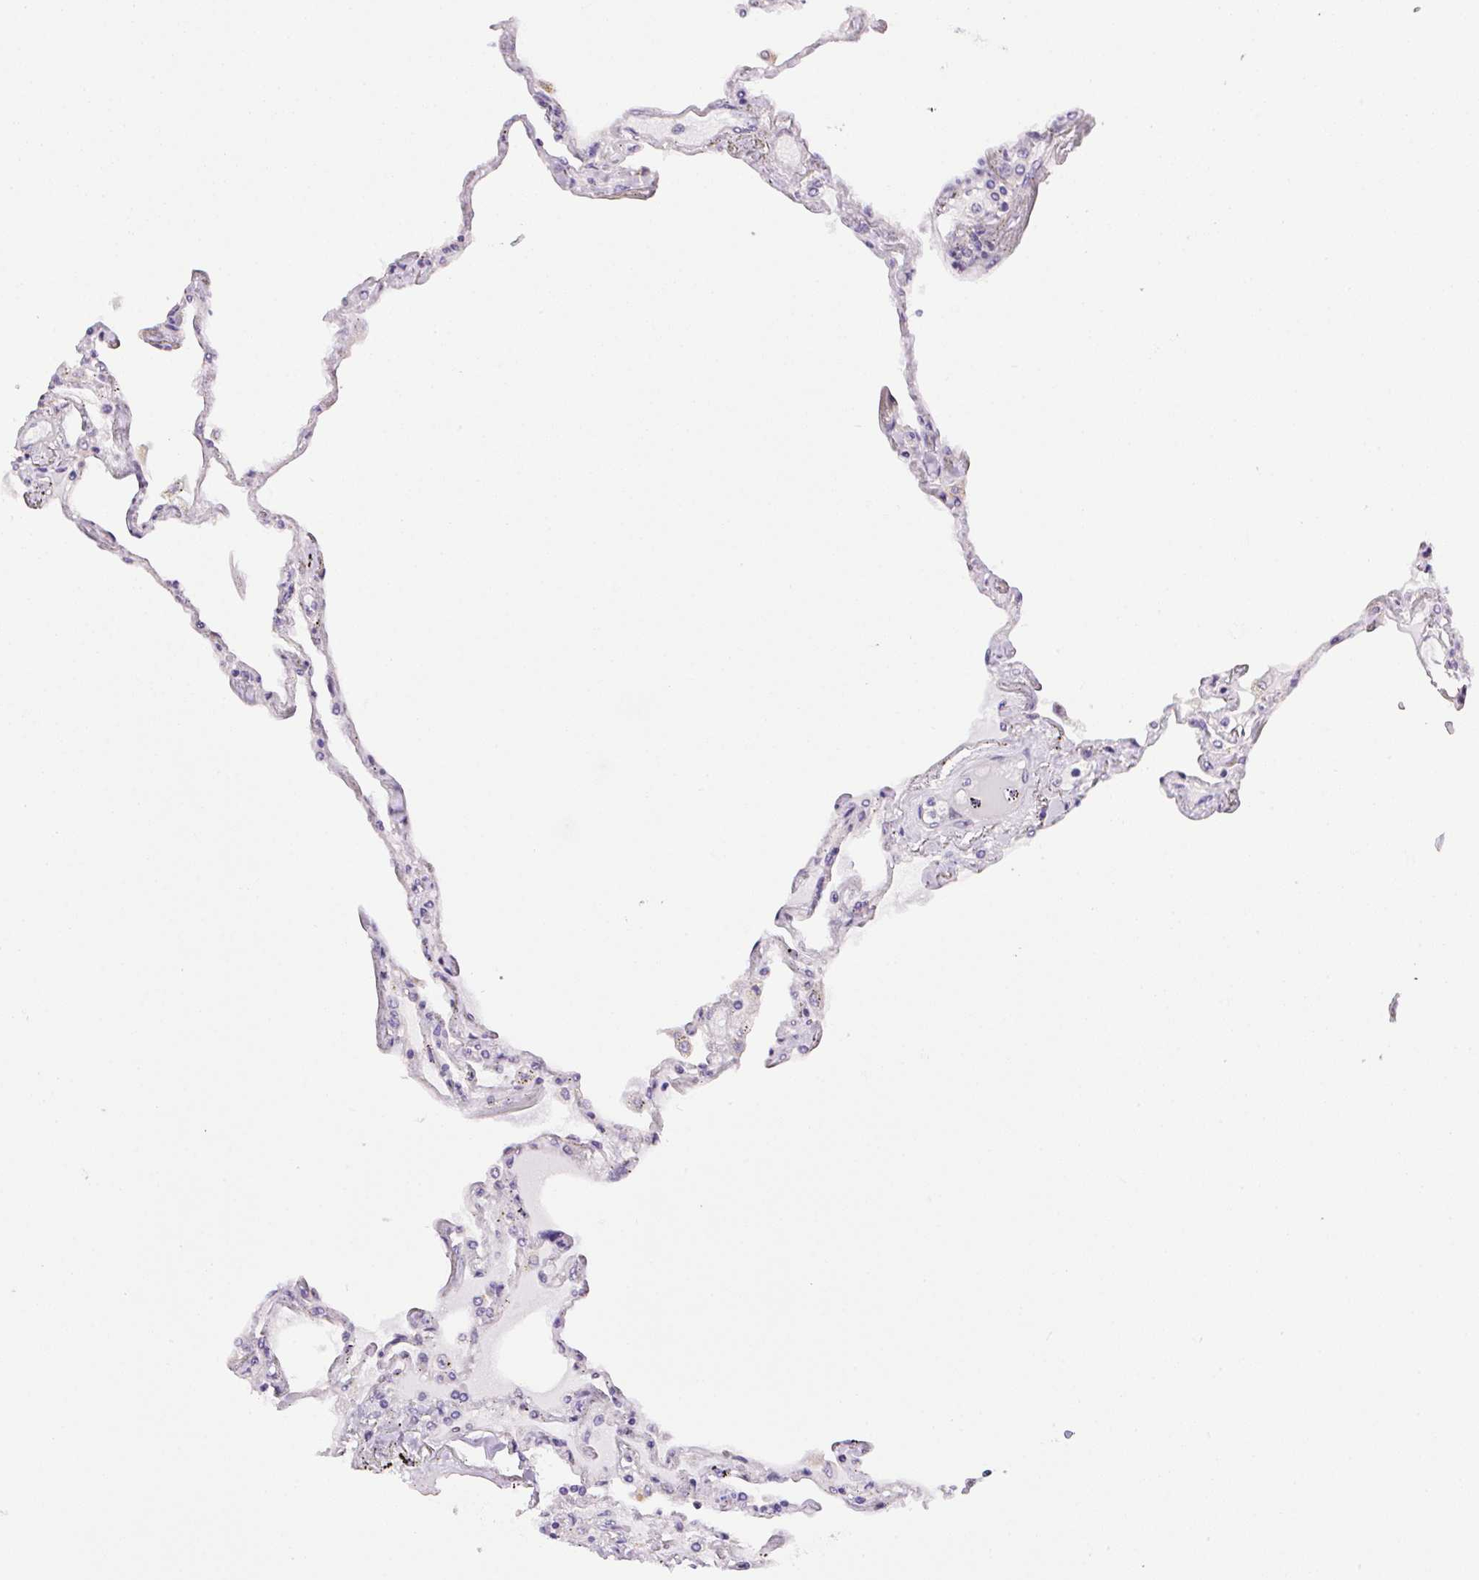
{"staining": {"intensity": "negative", "quantity": "none", "location": "none"}, "tissue": "lung", "cell_type": "Alveolar cells", "image_type": "normal", "snomed": [{"axis": "morphology", "description": "Normal tissue, NOS"}, {"axis": "morphology", "description": "Adenocarcinoma, NOS"}, {"axis": "topography", "description": "Cartilage tissue"}, {"axis": "topography", "description": "Lung"}], "caption": "A histopathology image of human lung is negative for staining in alveolar cells.", "gene": "SMIM13", "patient": {"sex": "female", "age": 67}}